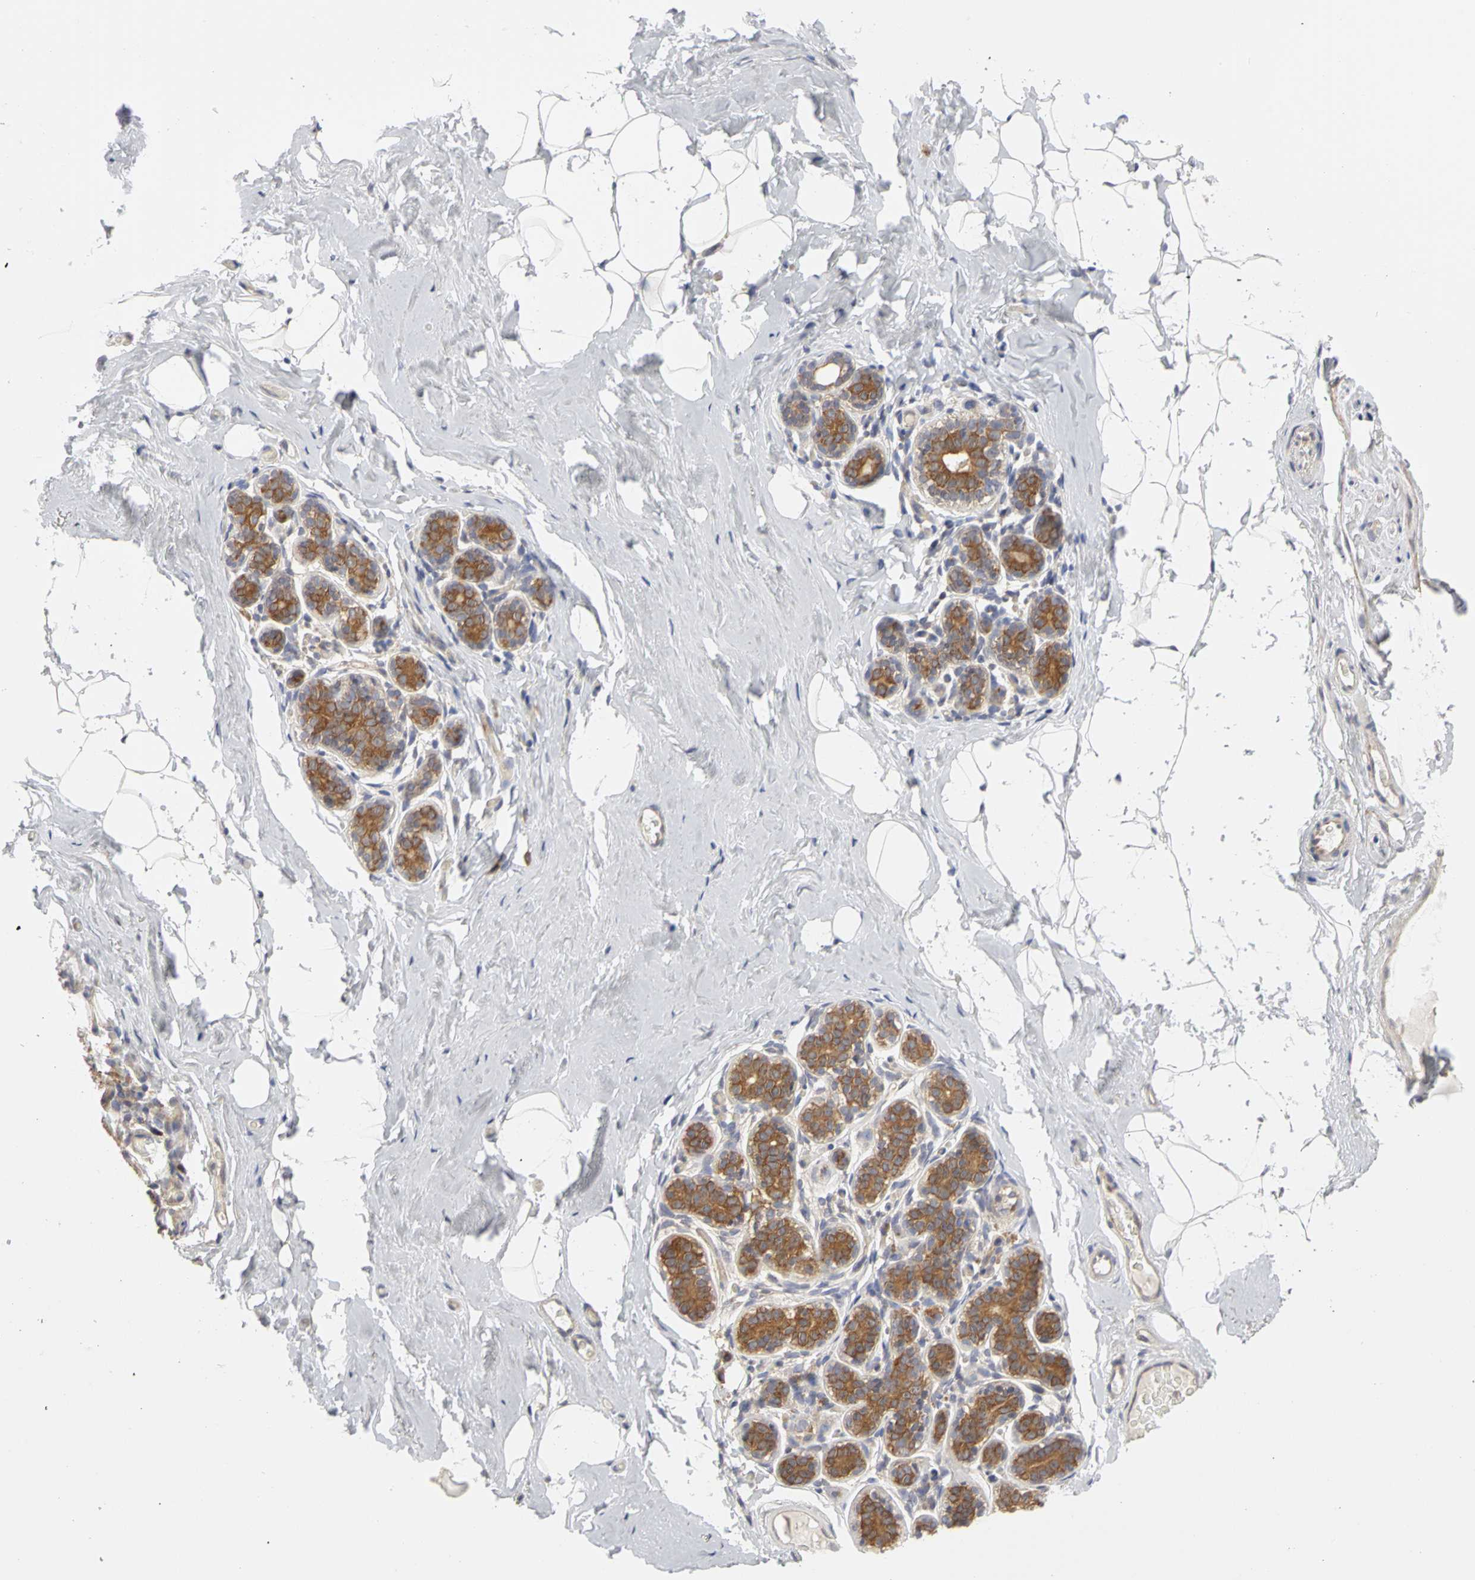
{"staining": {"intensity": "negative", "quantity": "none", "location": "none"}, "tissue": "breast", "cell_type": "Adipocytes", "image_type": "normal", "snomed": [{"axis": "morphology", "description": "Normal tissue, NOS"}, {"axis": "topography", "description": "Breast"}, {"axis": "topography", "description": "Soft tissue"}], "caption": "Adipocytes are negative for protein expression in normal human breast. Brightfield microscopy of IHC stained with DAB (brown) and hematoxylin (blue), captured at high magnification.", "gene": "IRAK1", "patient": {"sex": "female", "age": 75}}